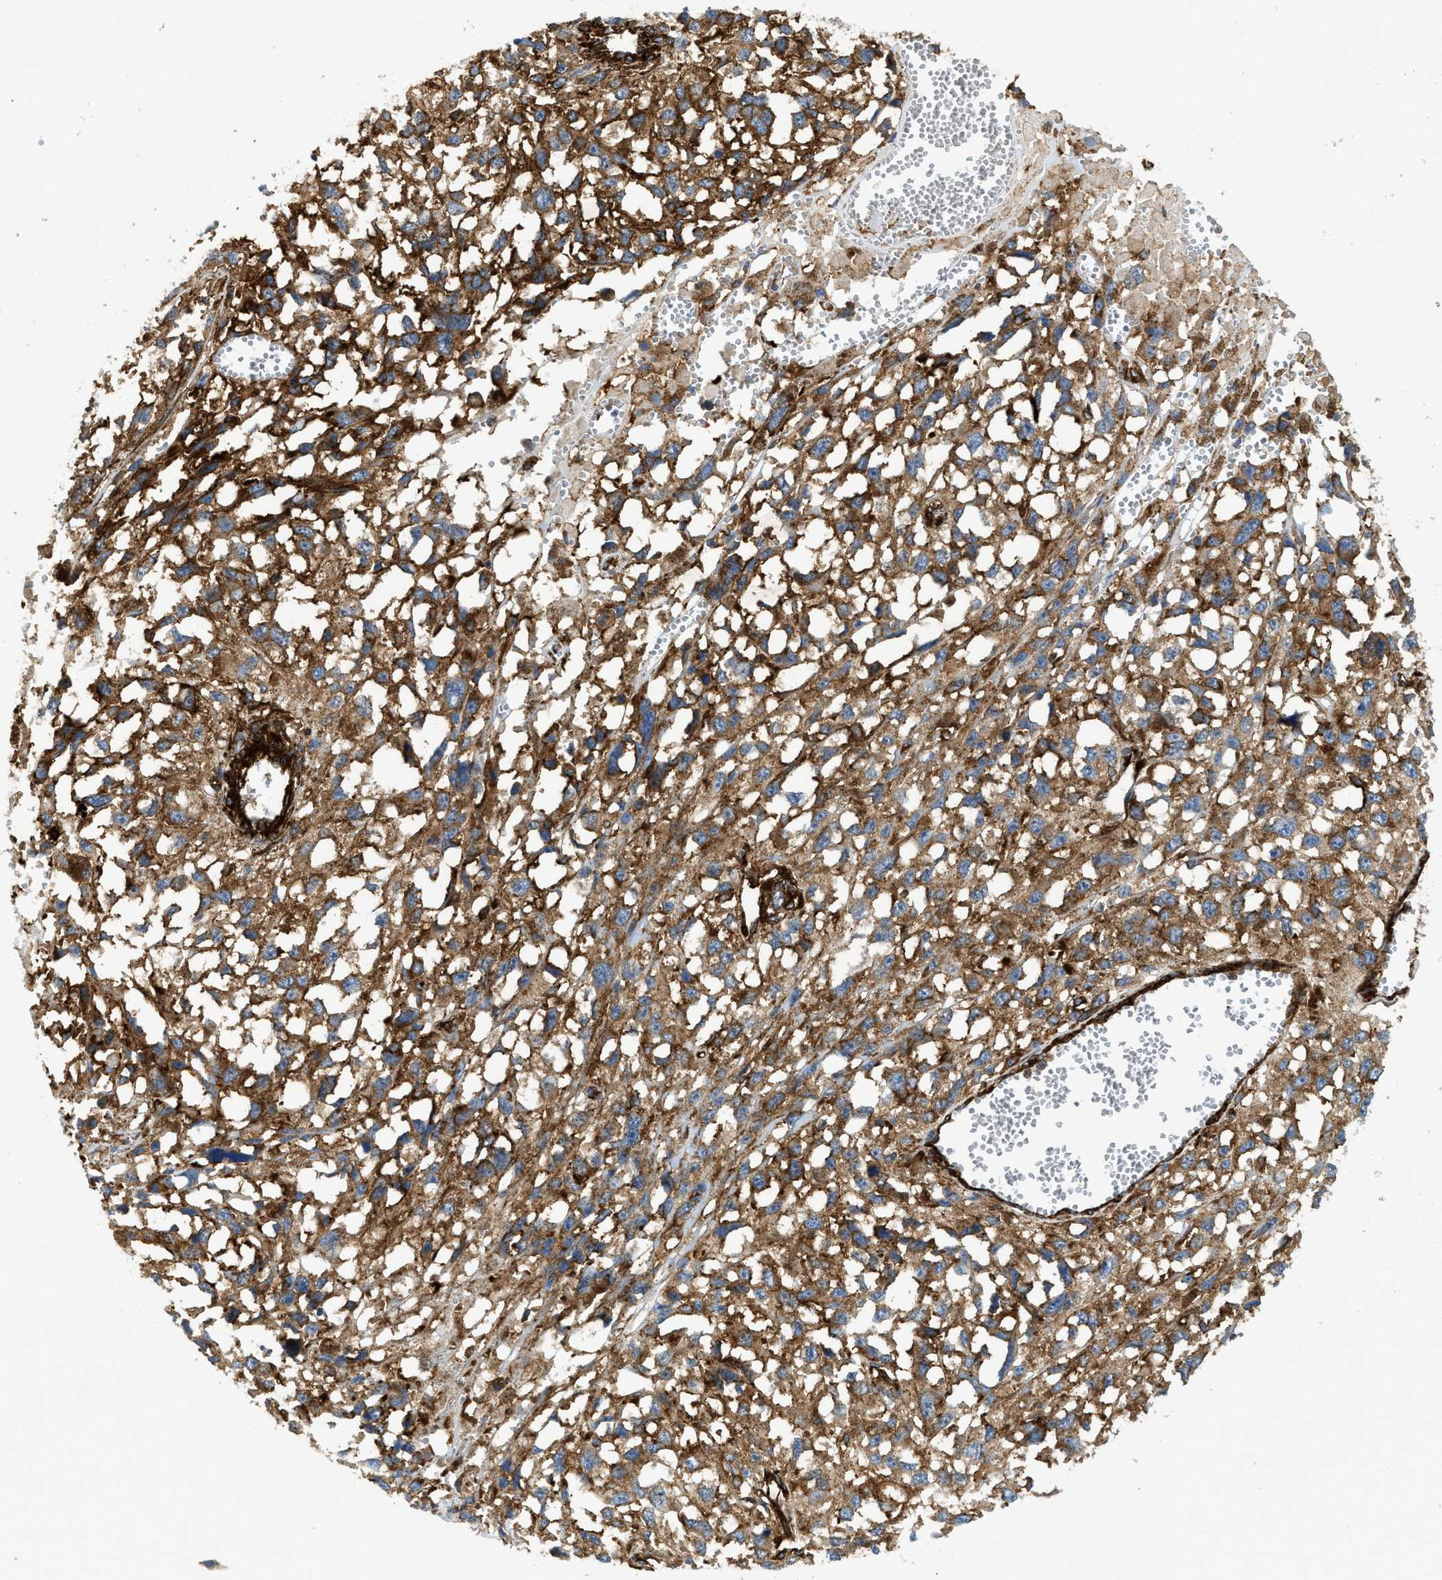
{"staining": {"intensity": "moderate", "quantity": ">75%", "location": "cytoplasmic/membranous"}, "tissue": "melanoma", "cell_type": "Tumor cells", "image_type": "cancer", "snomed": [{"axis": "morphology", "description": "Malignant melanoma, Metastatic site"}, {"axis": "topography", "description": "Lymph node"}], "caption": "Immunohistochemical staining of human melanoma demonstrates moderate cytoplasmic/membranous protein staining in about >75% of tumor cells.", "gene": "HIP1", "patient": {"sex": "male", "age": 59}}